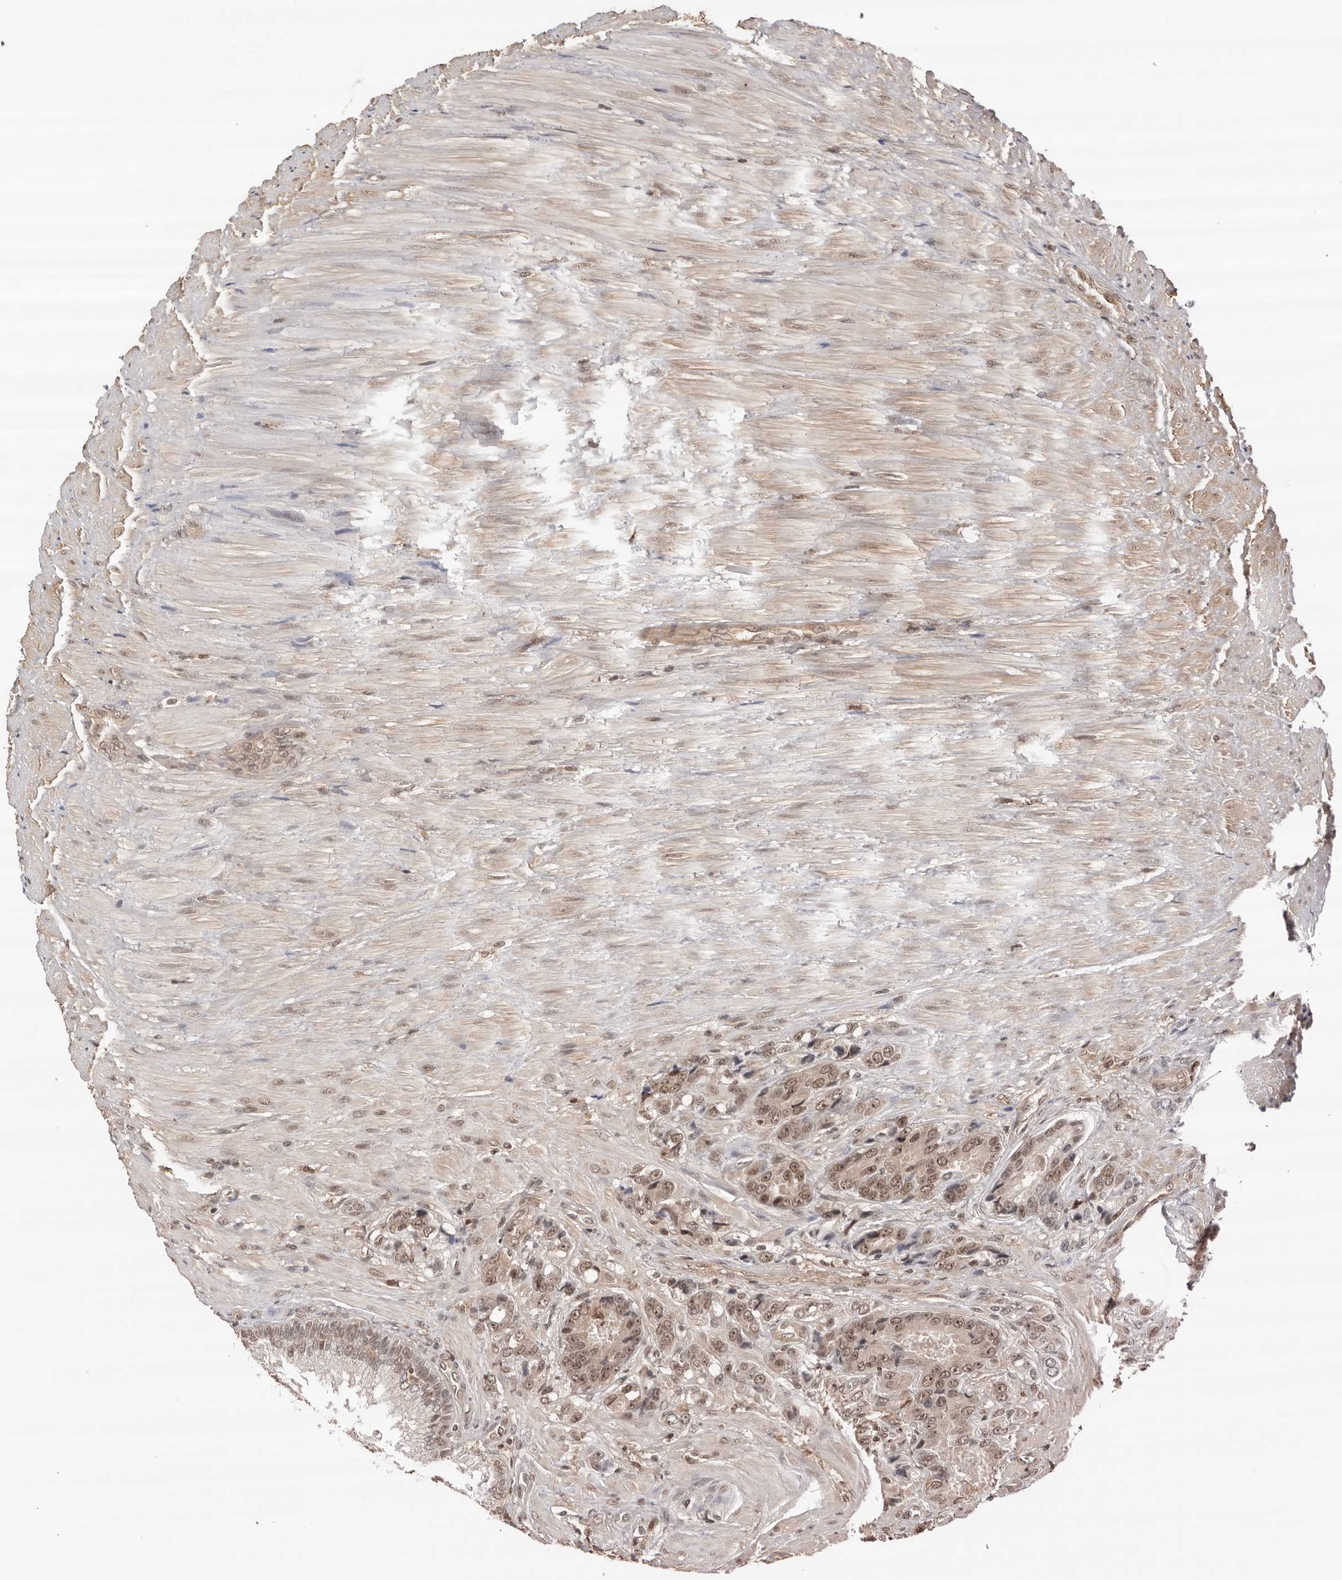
{"staining": {"intensity": "weak", "quantity": ">75%", "location": "nuclear"}, "tissue": "prostate cancer", "cell_type": "Tumor cells", "image_type": "cancer", "snomed": [{"axis": "morphology", "description": "Adenocarcinoma, High grade"}, {"axis": "topography", "description": "Prostate"}], "caption": "A high-resolution micrograph shows immunohistochemistry staining of prostate cancer (high-grade adenocarcinoma), which shows weak nuclear staining in approximately >75% of tumor cells.", "gene": "SDE2", "patient": {"sex": "male", "age": 60}}